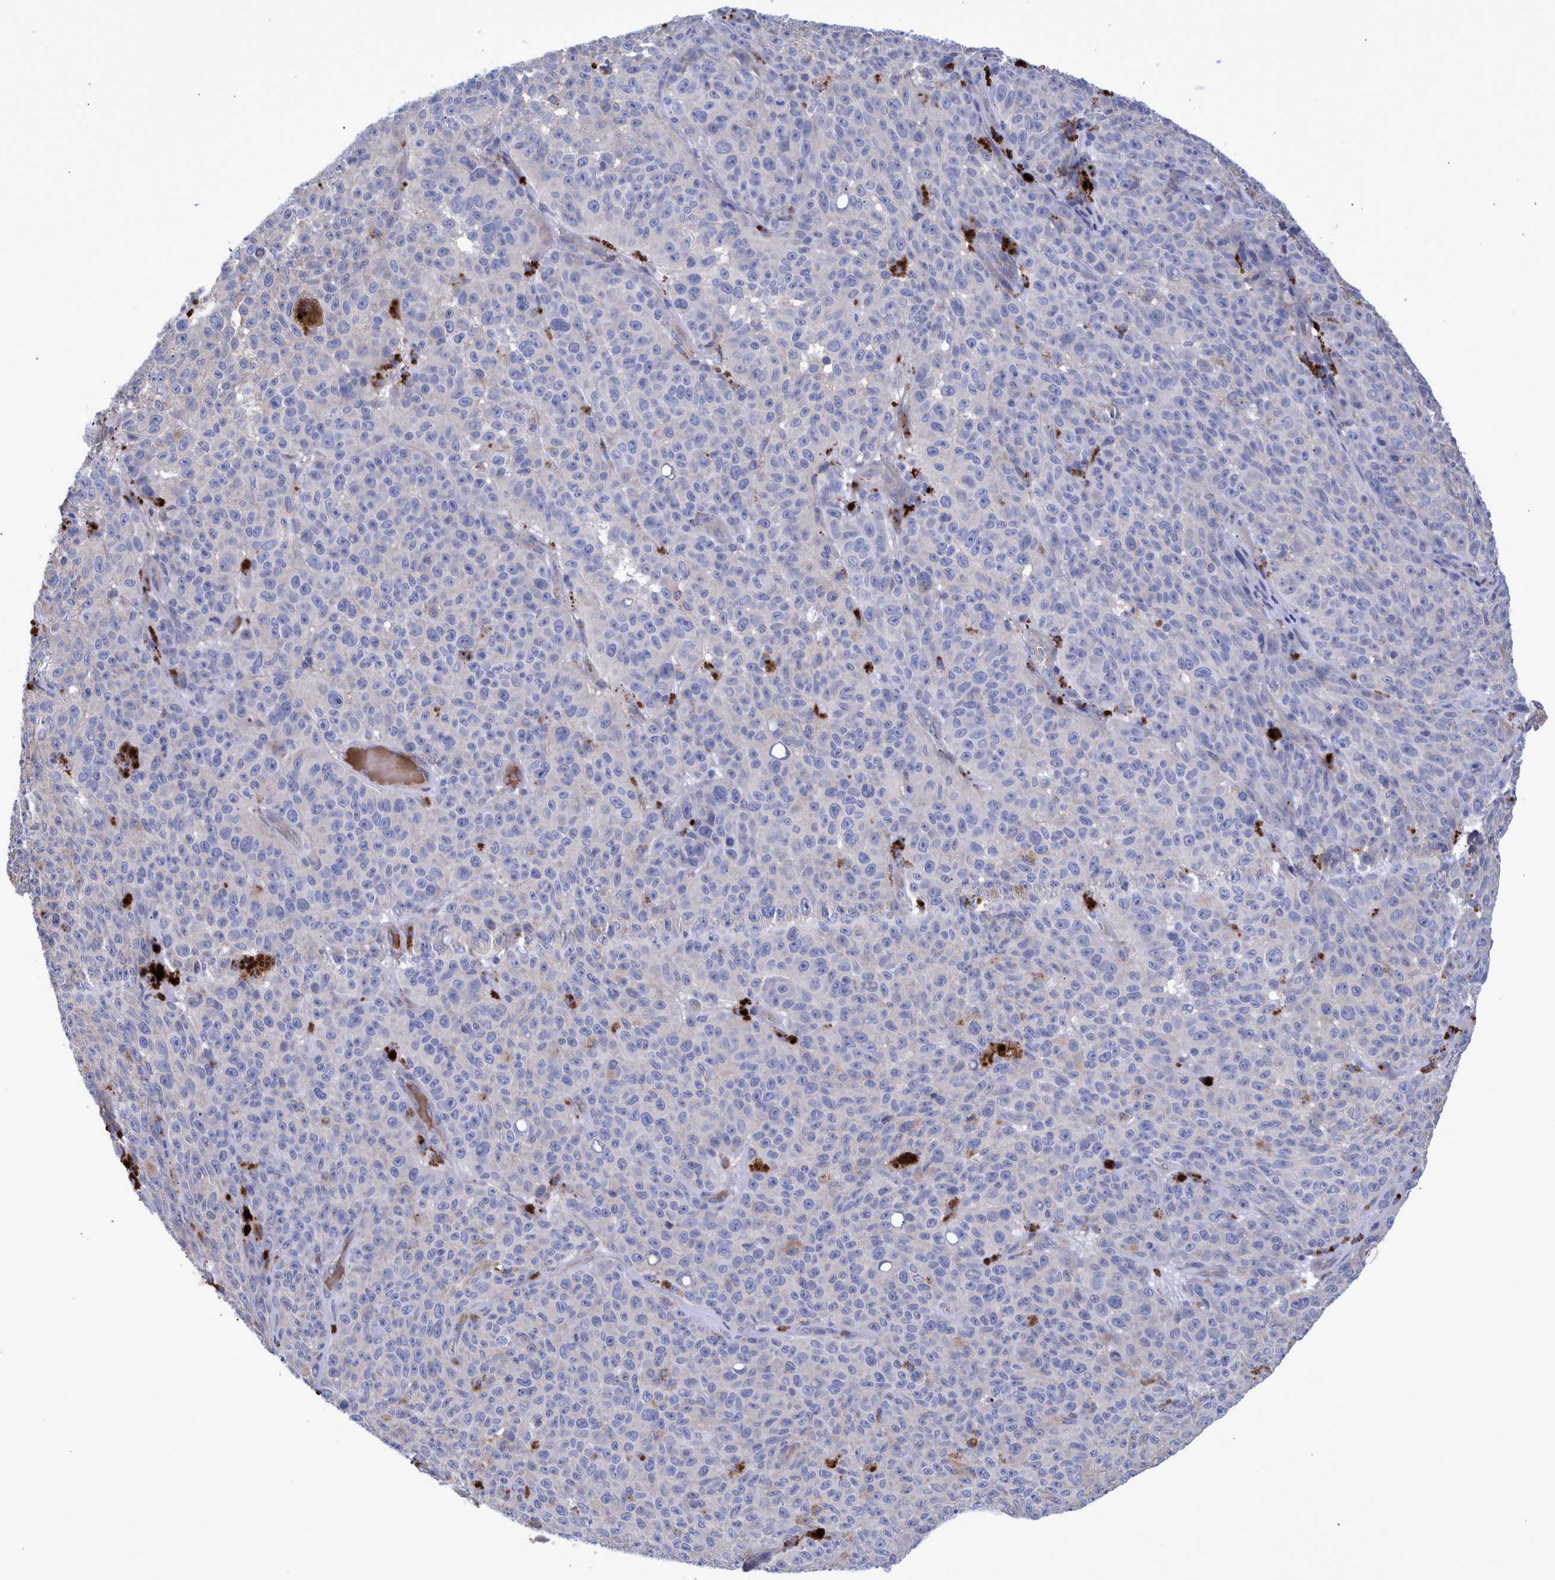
{"staining": {"intensity": "negative", "quantity": "none", "location": "none"}, "tissue": "melanoma", "cell_type": "Tumor cells", "image_type": "cancer", "snomed": [{"axis": "morphology", "description": "Malignant melanoma, NOS"}, {"axis": "topography", "description": "Skin"}], "caption": "The photomicrograph shows no significant positivity in tumor cells of malignant melanoma.", "gene": "DLL4", "patient": {"sex": "female", "age": 82}}